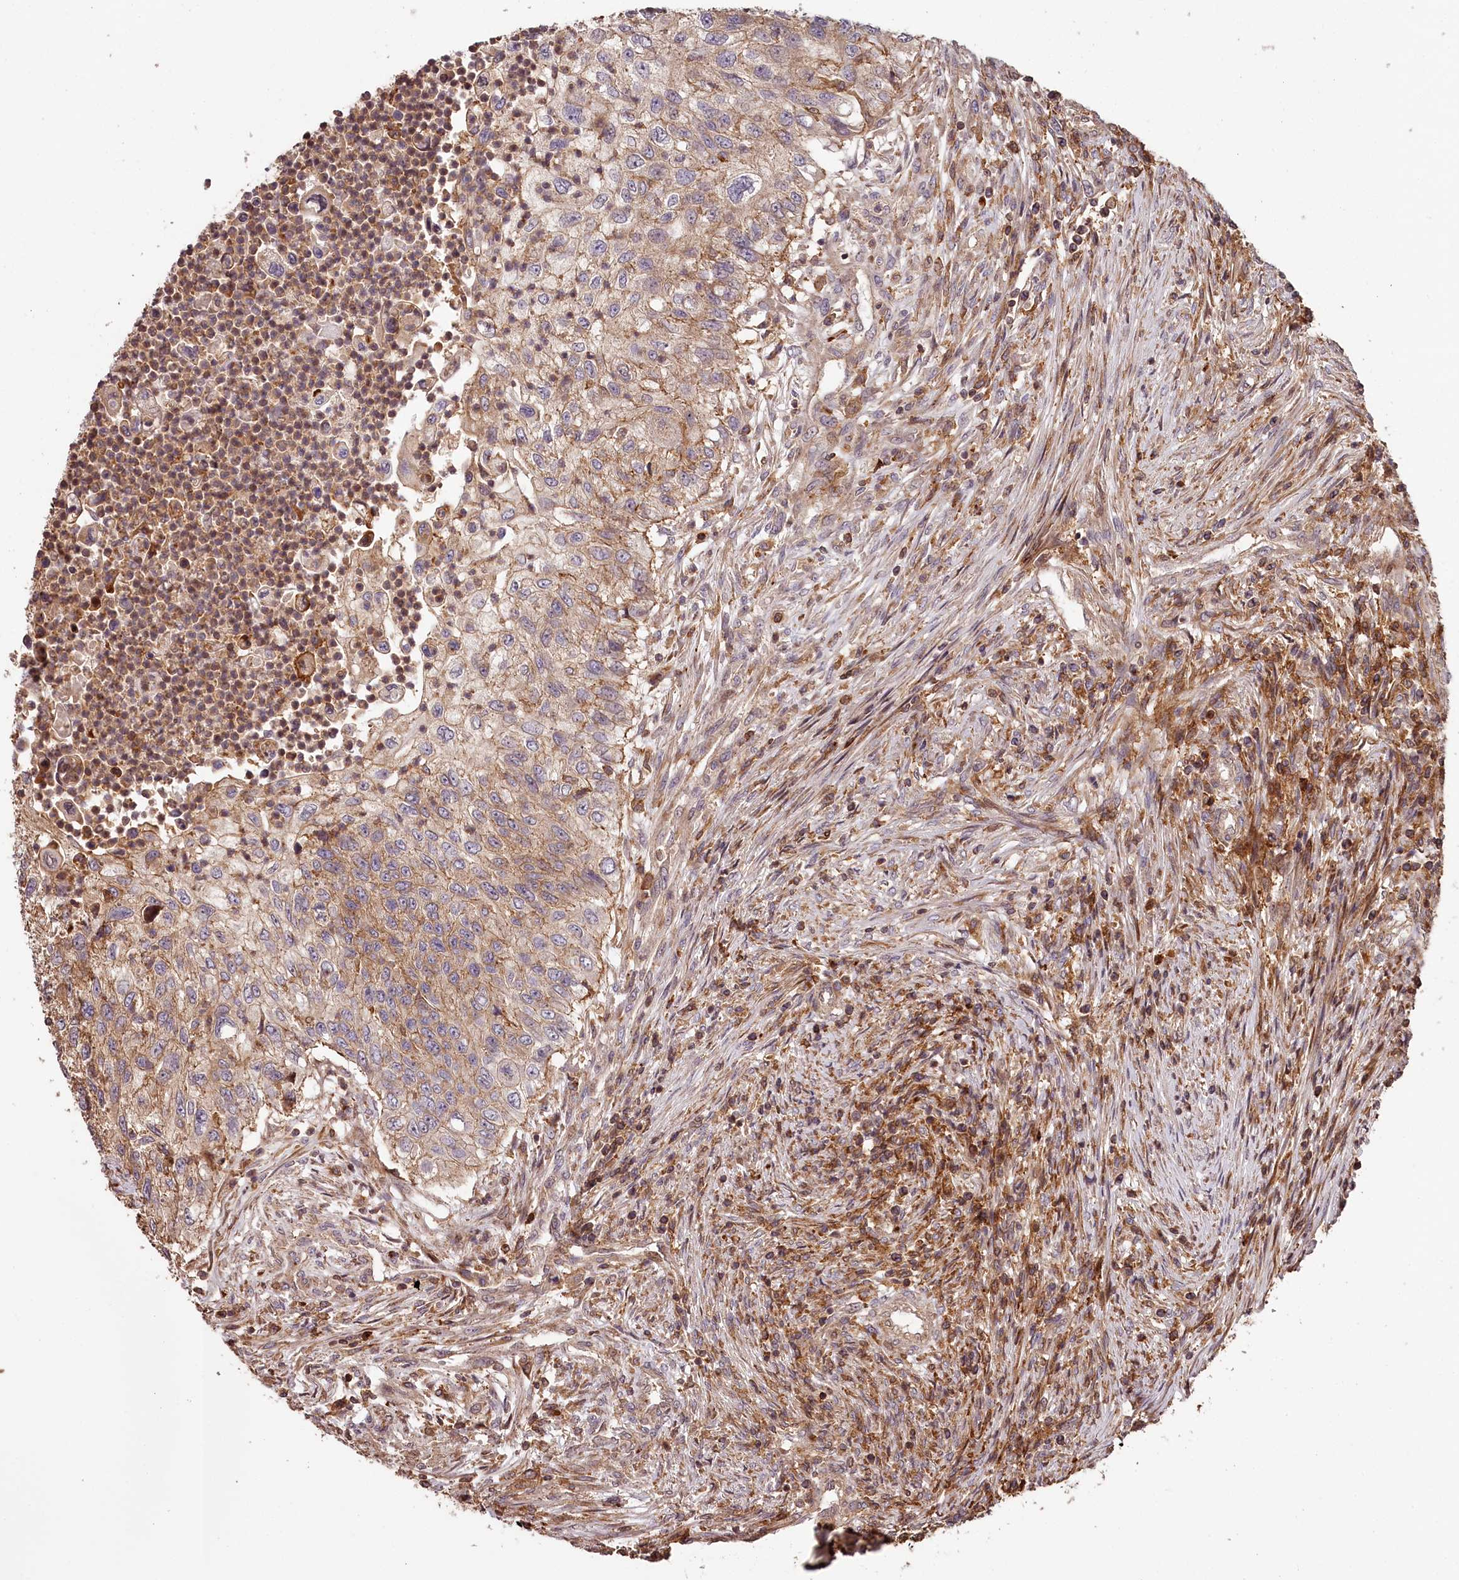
{"staining": {"intensity": "moderate", "quantity": ">75%", "location": "cytoplasmic/membranous"}, "tissue": "urothelial cancer", "cell_type": "Tumor cells", "image_type": "cancer", "snomed": [{"axis": "morphology", "description": "Urothelial carcinoma, High grade"}, {"axis": "topography", "description": "Urinary bladder"}], "caption": "Tumor cells display medium levels of moderate cytoplasmic/membranous expression in approximately >75% of cells in high-grade urothelial carcinoma.", "gene": "KIF14", "patient": {"sex": "female", "age": 60}}